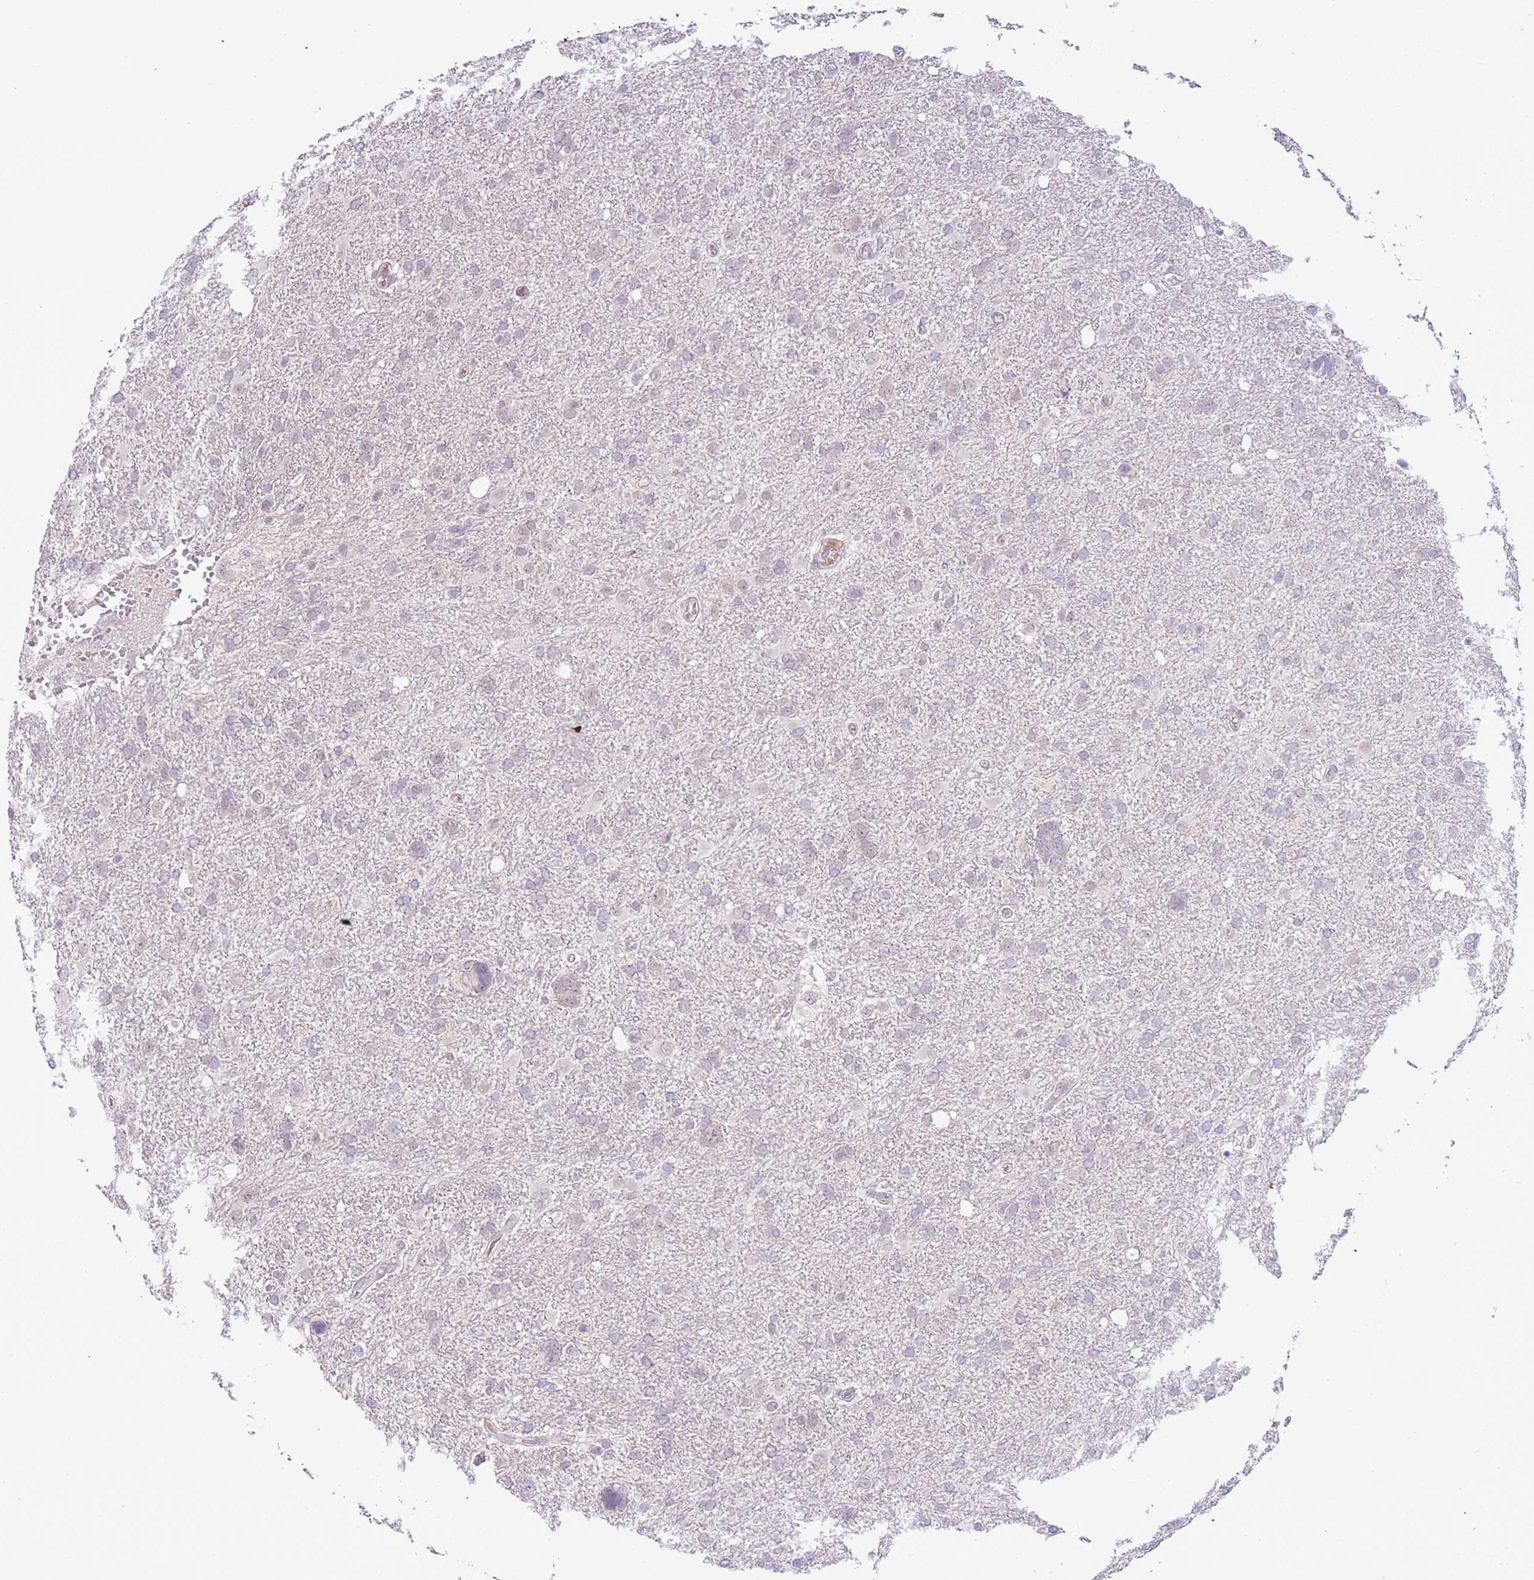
{"staining": {"intensity": "negative", "quantity": "none", "location": "none"}, "tissue": "glioma", "cell_type": "Tumor cells", "image_type": "cancer", "snomed": [{"axis": "morphology", "description": "Glioma, malignant, High grade"}, {"axis": "topography", "description": "Brain"}], "caption": "Malignant glioma (high-grade) stained for a protein using immunohistochemistry reveals no staining tumor cells.", "gene": "MAGEF1", "patient": {"sex": "male", "age": 61}}